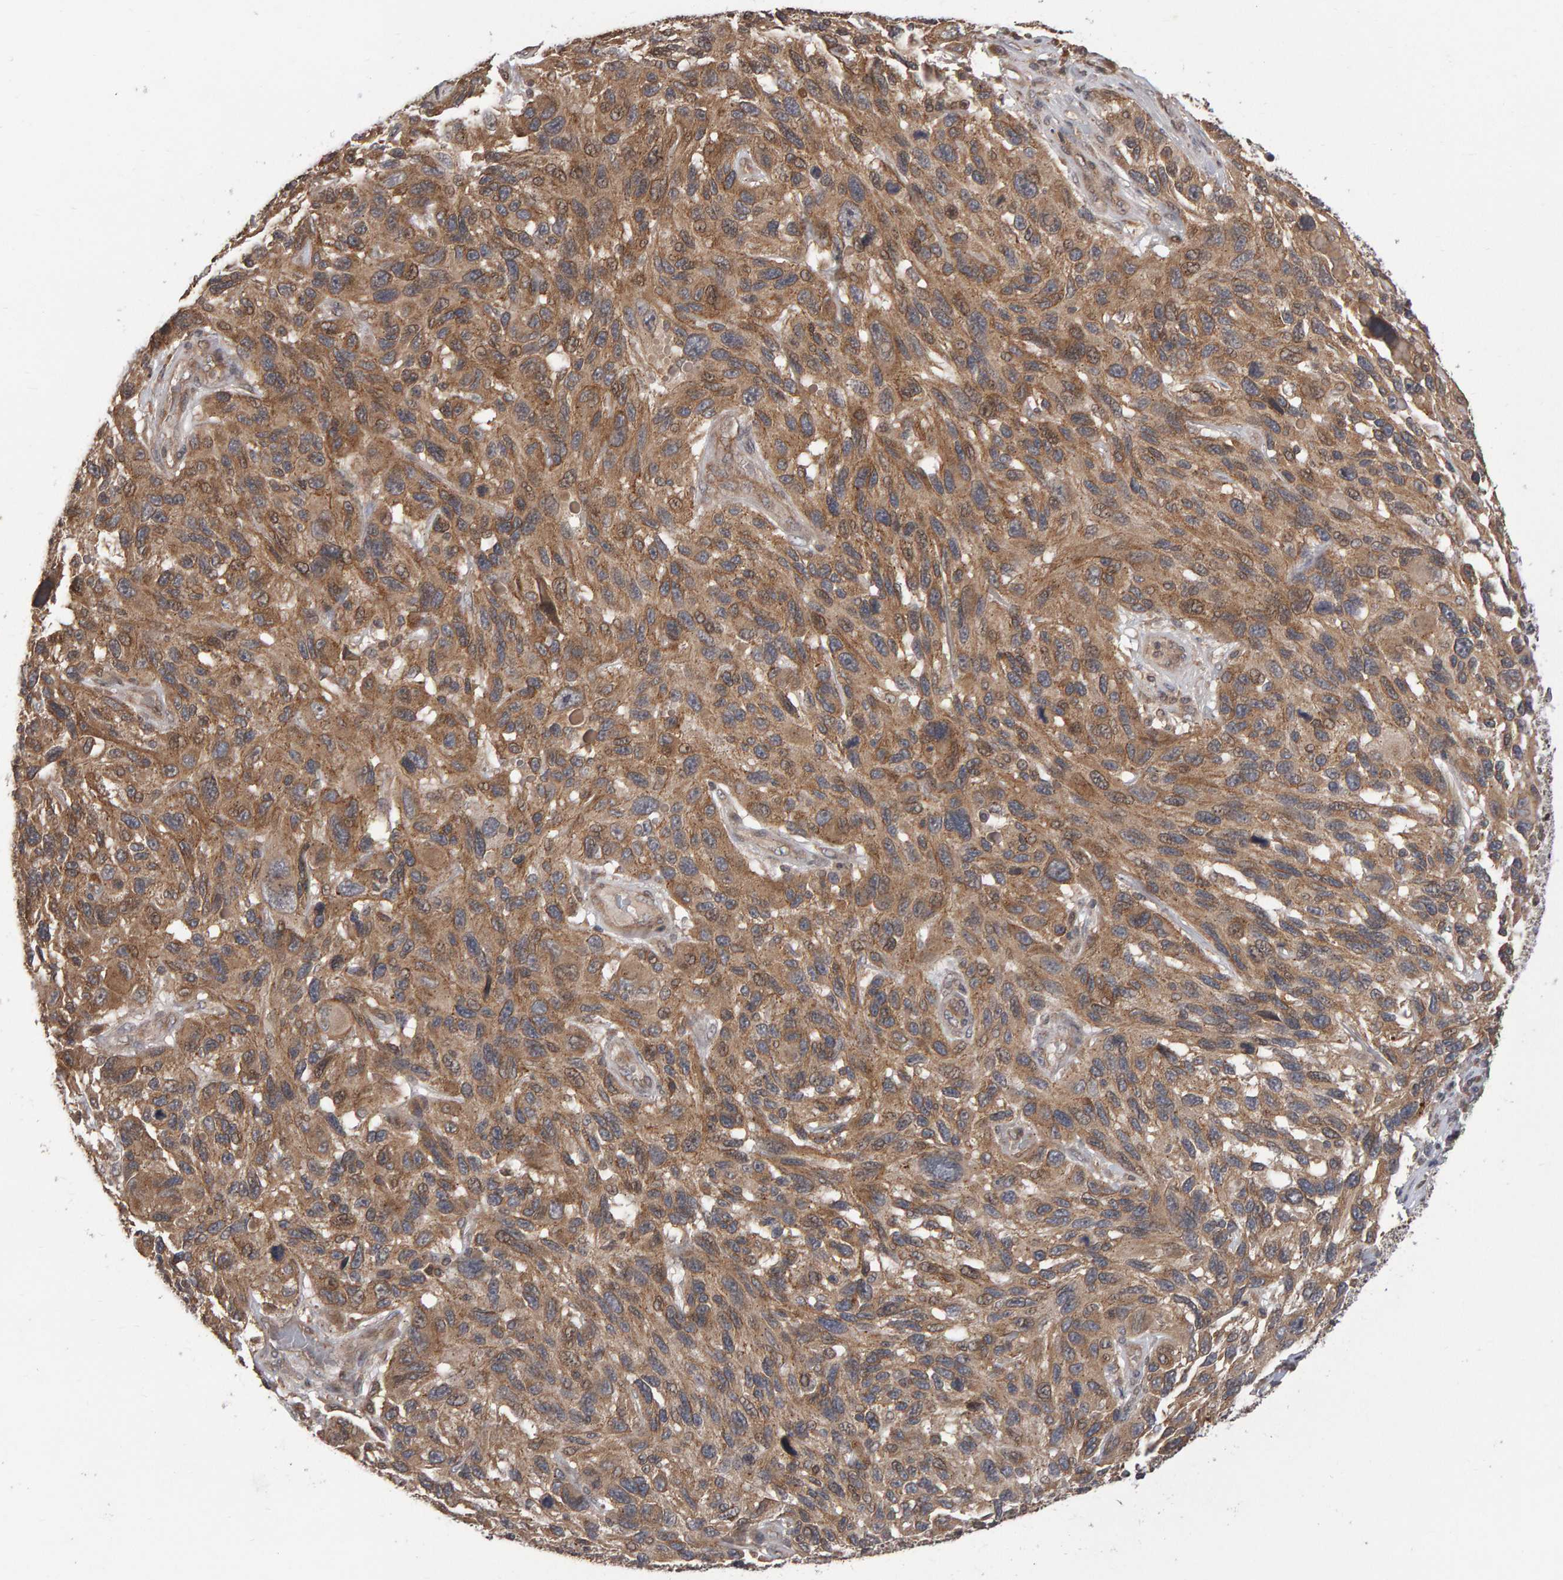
{"staining": {"intensity": "moderate", "quantity": ">75%", "location": "cytoplasmic/membranous"}, "tissue": "melanoma", "cell_type": "Tumor cells", "image_type": "cancer", "snomed": [{"axis": "morphology", "description": "Malignant melanoma, NOS"}, {"axis": "topography", "description": "Skin"}], "caption": "Immunohistochemical staining of human malignant melanoma displays moderate cytoplasmic/membranous protein positivity in approximately >75% of tumor cells.", "gene": "SCRIB", "patient": {"sex": "male", "age": 53}}